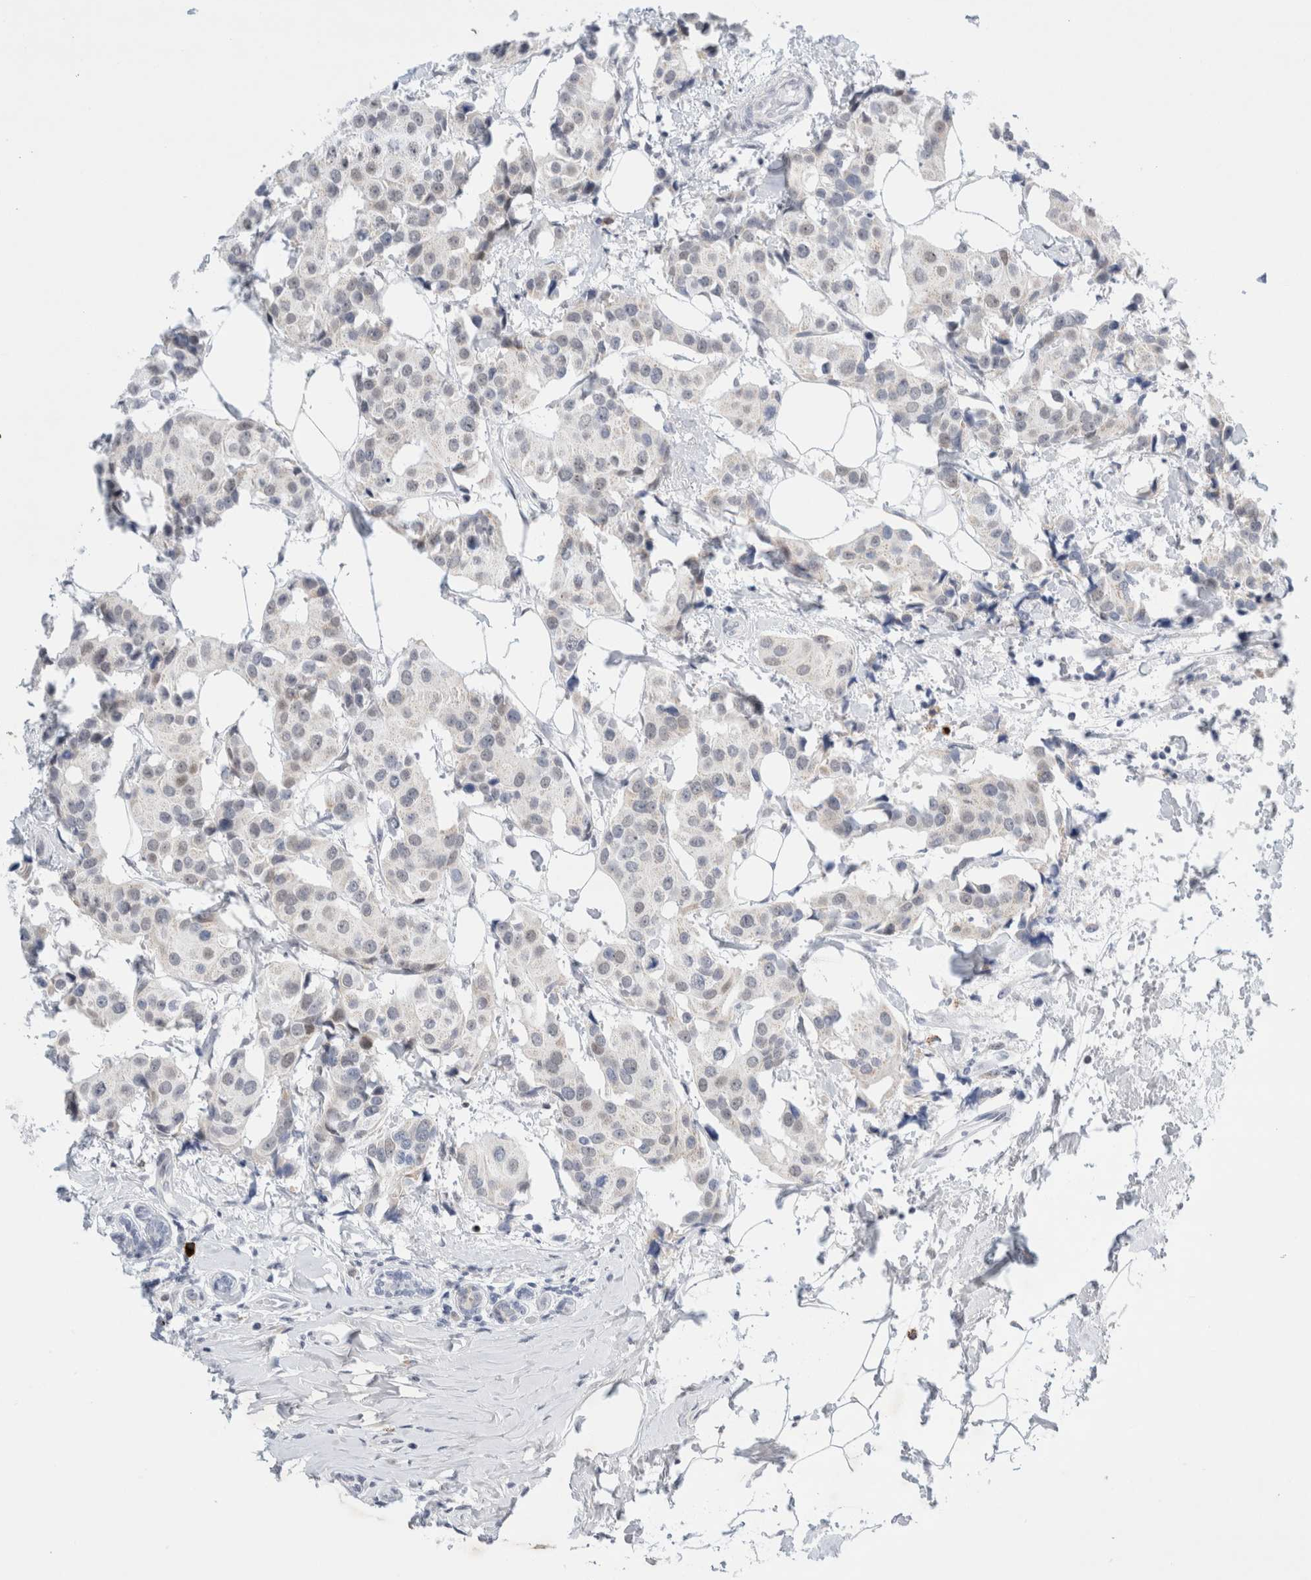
{"staining": {"intensity": "negative", "quantity": "none", "location": "none"}, "tissue": "breast cancer", "cell_type": "Tumor cells", "image_type": "cancer", "snomed": [{"axis": "morphology", "description": "Normal tissue, NOS"}, {"axis": "morphology", "description": "Duct carcinoma"}, {"axis": "topography", "description": "Breast"}], "caption": "A high-resolution micrograph shows IHC staining of breast cancer, which exhibits no significant expression in tumor cells. (DAB immunohistochemistry, high magnification).", "gene": "SLC22A12", "patient": {"sex": "female", "age": 39}}